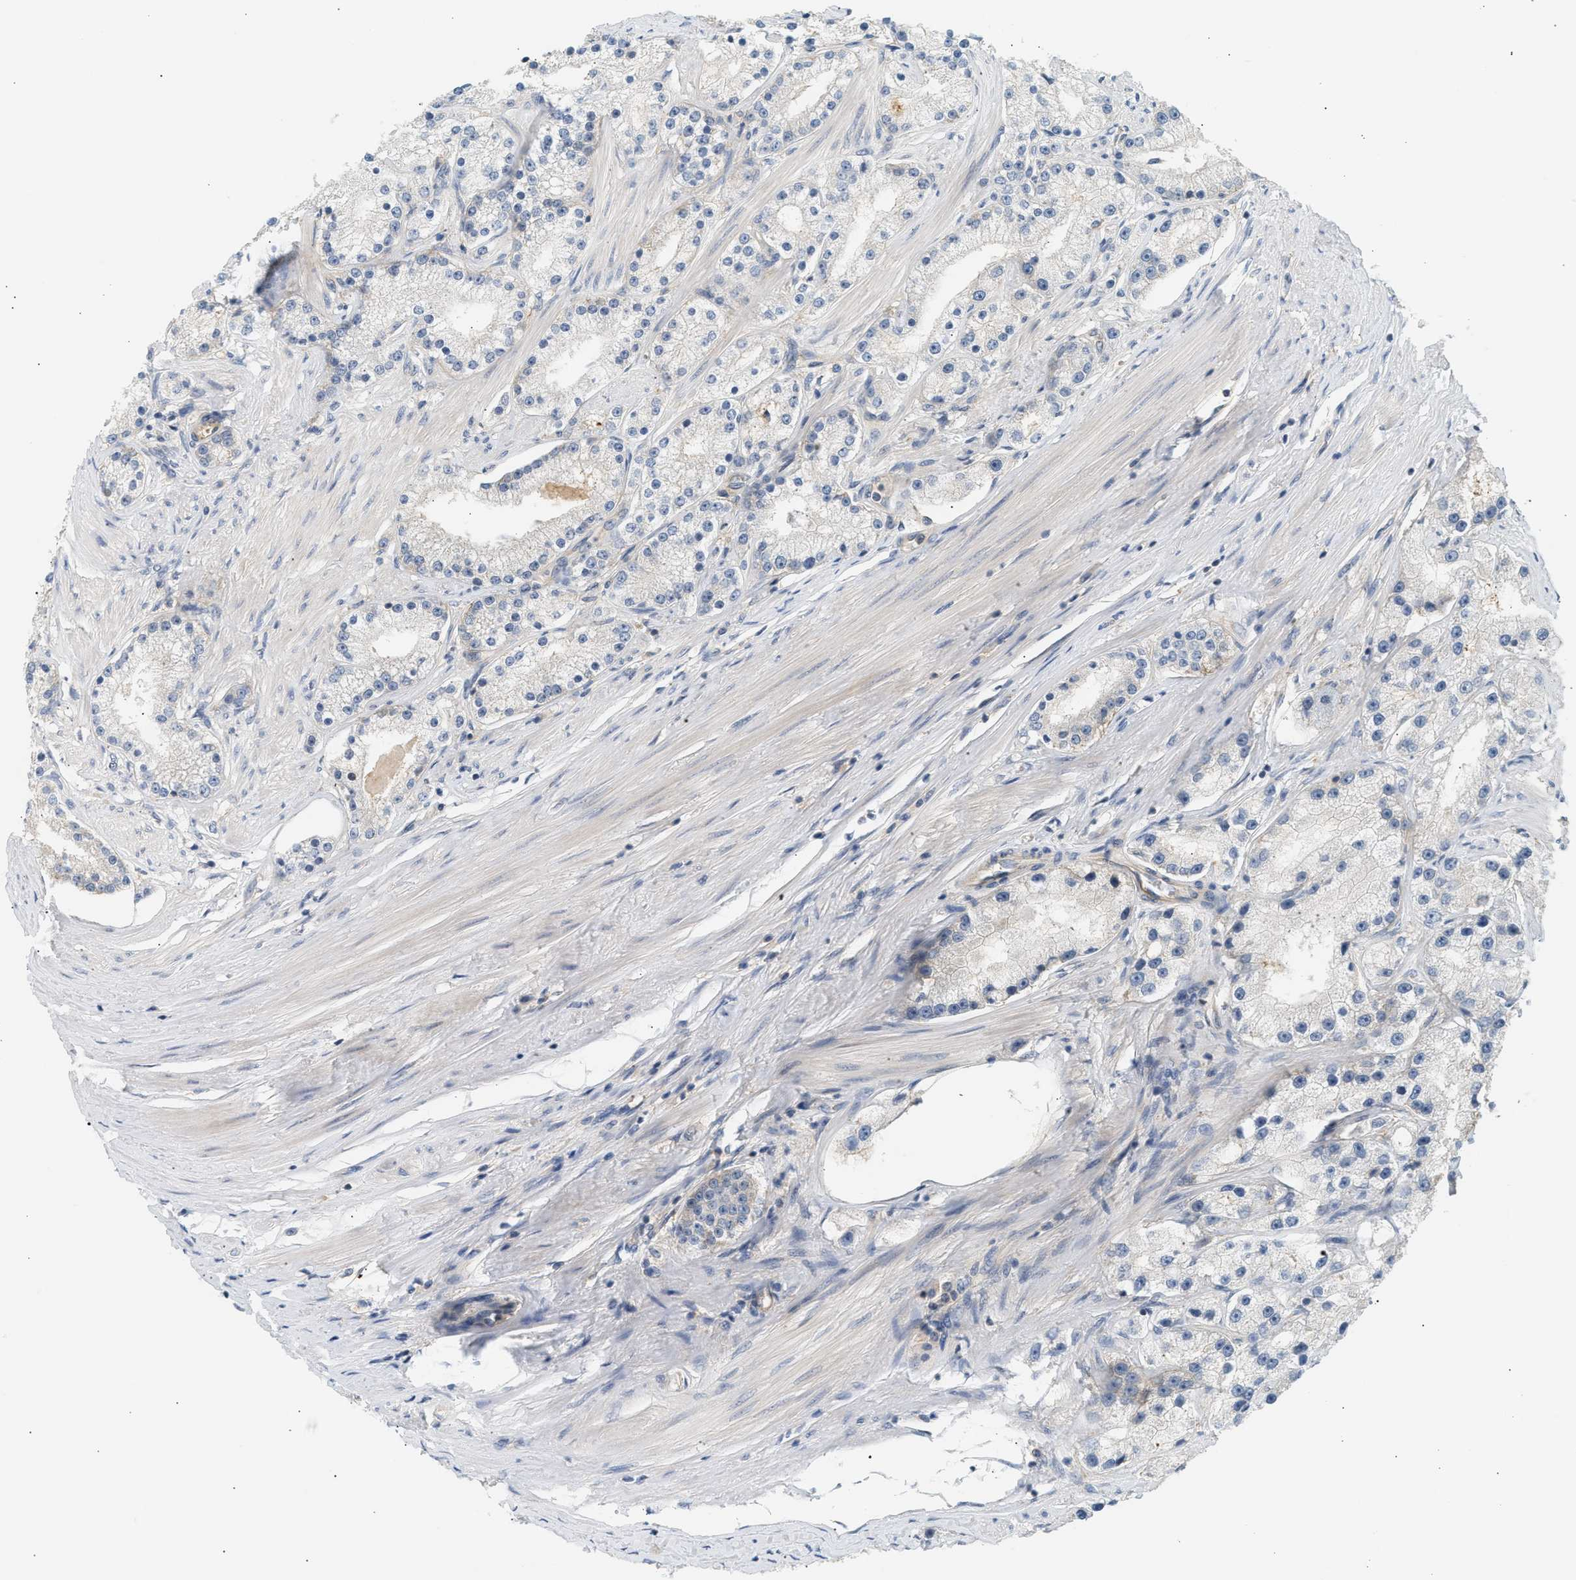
{"staining": {"intensity": "negative", "quantity": "none", "location": "none"}, "tissue": "prostate cancer", "cell_type": "Tumor cells", "image_type": "cancer", "snomed": [{"axis": "morphology", "description": "Adenocarcinoma, Low grade"}, {"axis": "topography", "description": "Prostate"}], "caption": "This is an immunohistochemistry image of prostate adenocarcinoma (low-grade). There is no expression in tumor cells.", "gene": "PAFAH1B1", "patient": {"sex": "male", "age": 63}}